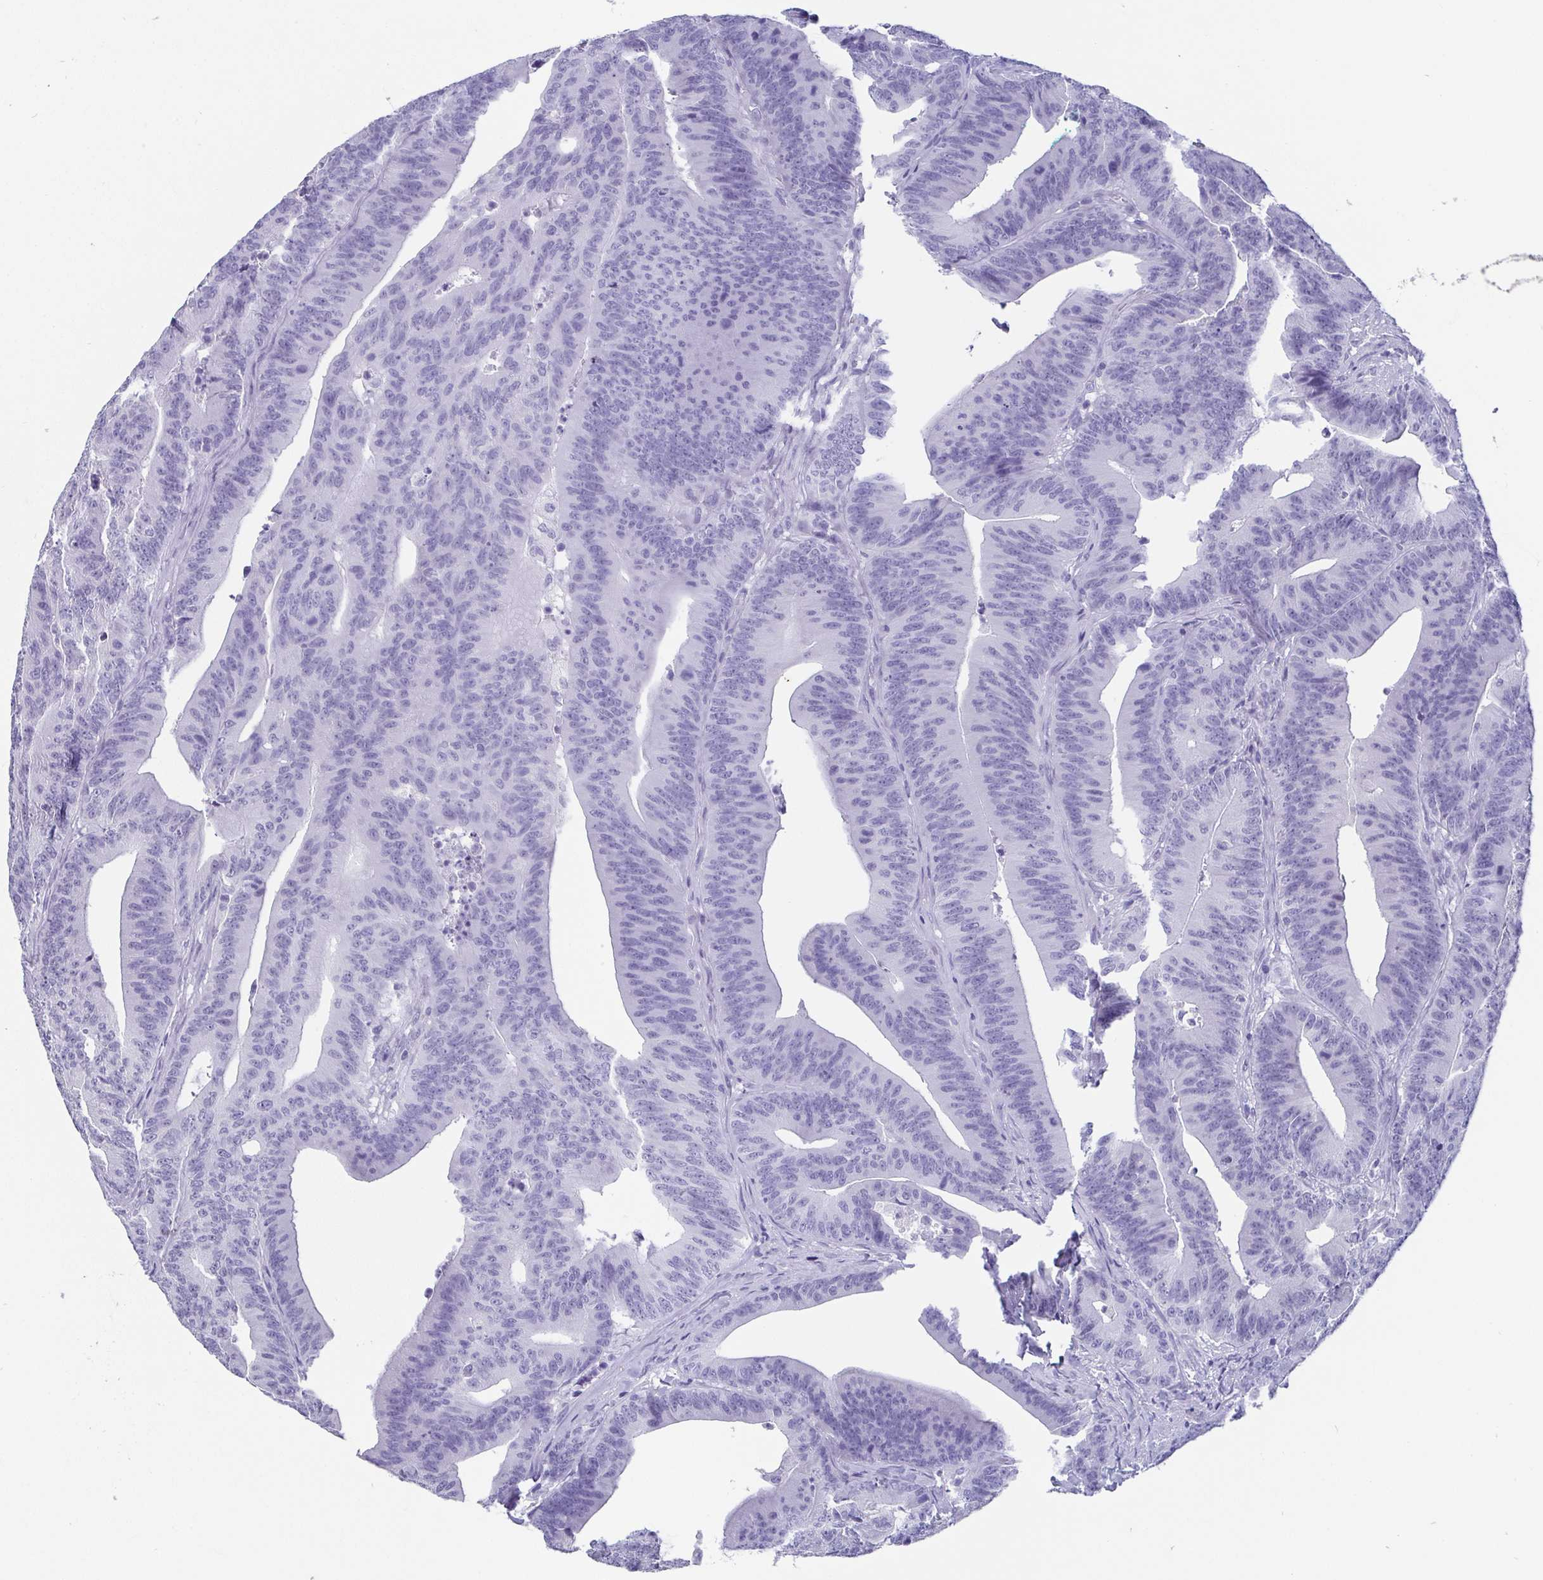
{"staining": {"intensity": "negative", "quantity": "none", "location": "none"}, "tissue": "colorectal cancer", "cell_type": "Tumor cells", "image_type": "cancer", "snomed": [{"axis": "morphology", "description": "Adenocarcinoma, NOS"}, {"axis": "topography", "description": "Colon"}], "caption": "Adenocarcinoma (colorectal) was stained to show a protein in brown. There is no significant positivity in tumor cells.", "gene": "SCGN", "patient": {"sex": "female", "age": 78}}